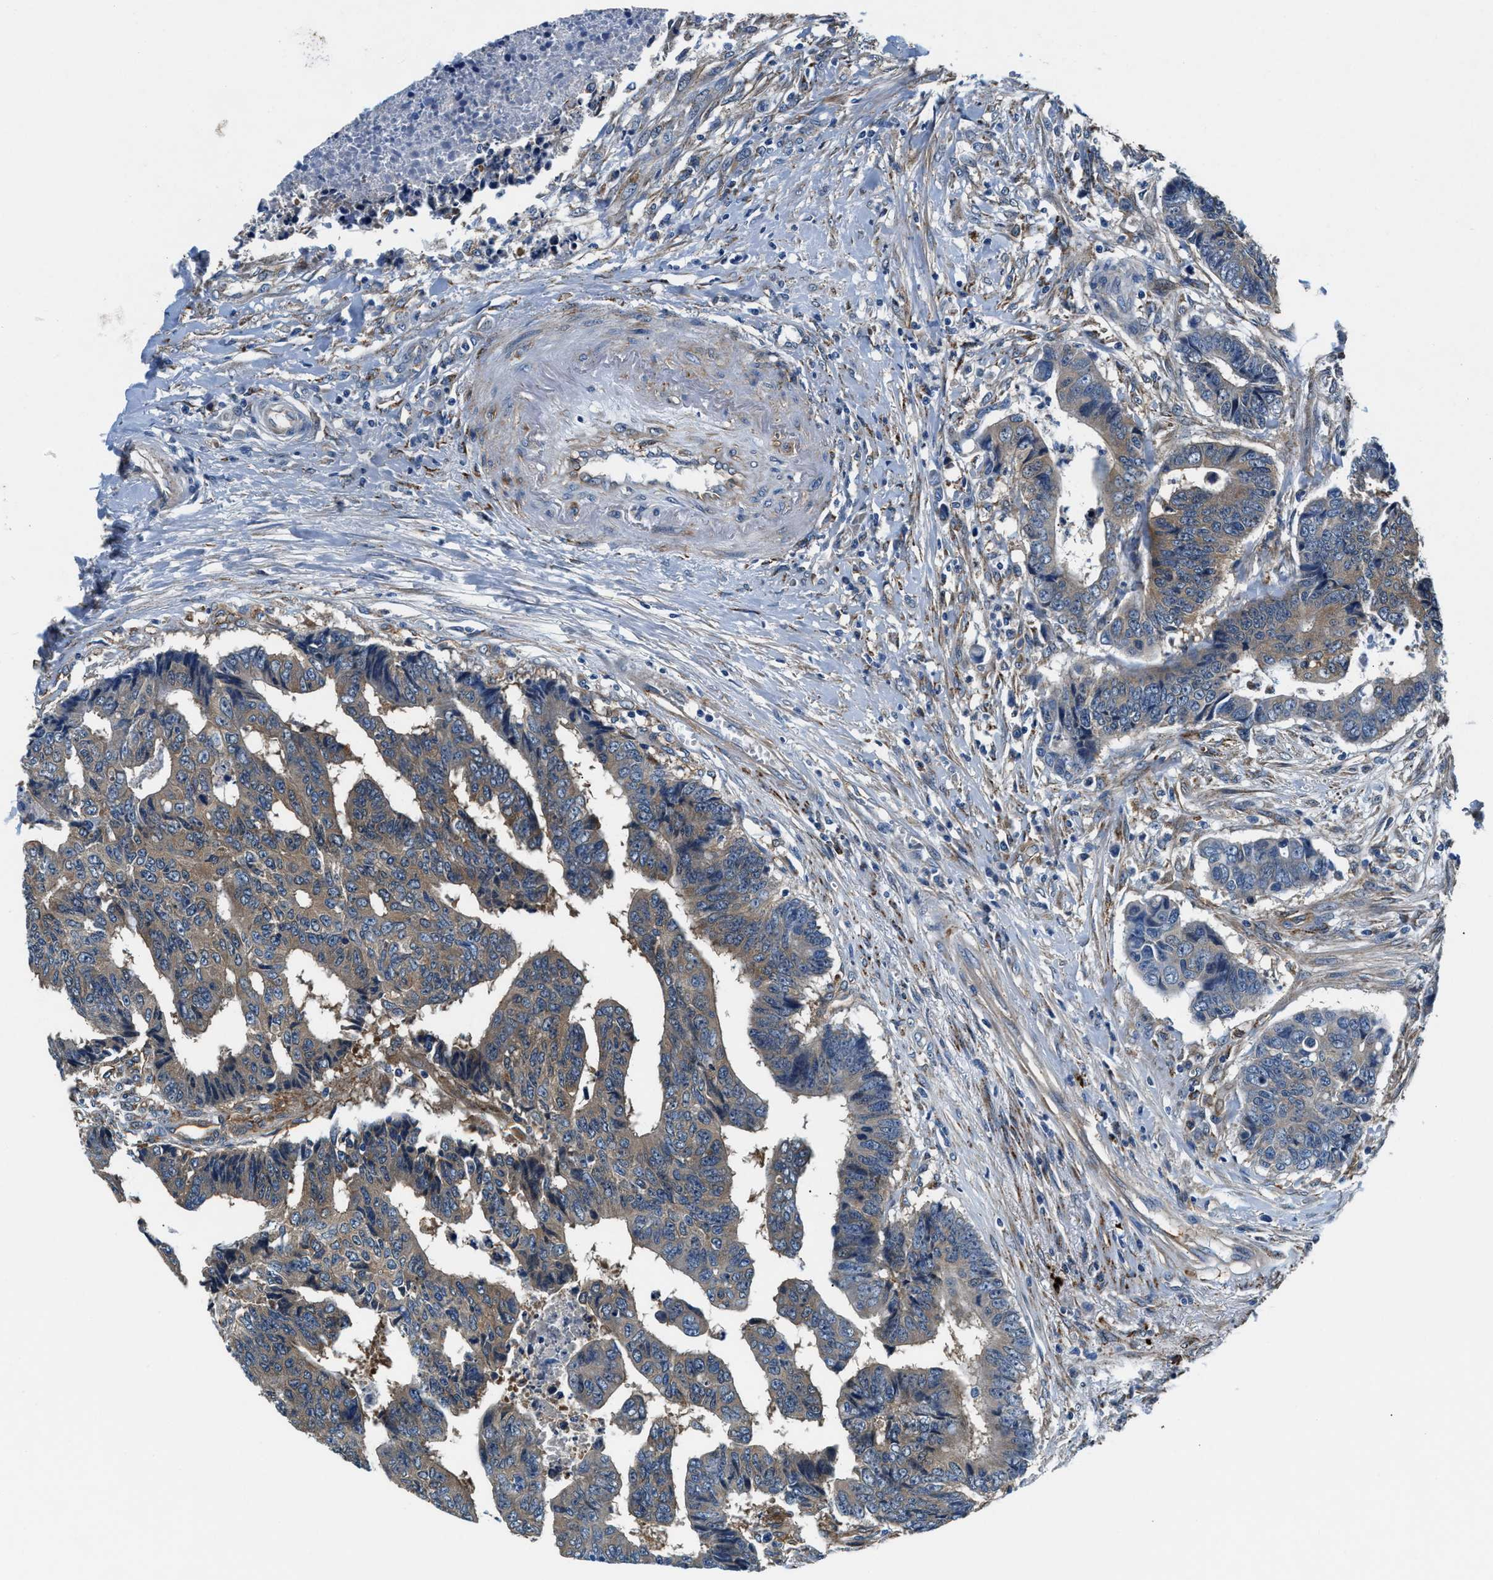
{"staining": {"intensity": "weak", "quantity": ">75%", "location": "cytoplasmic/membranous"}, "tissue": "colorectal cancer", "cell_type": "Tumor cells", "image_type": "cancer", "snomed": [{"axis": "morphology", "description": "Adenocarcinoma, NOS"}, {"axis": "topography", "description": "Rectum"}], "caption": "Immunohistochemical staining of human colorectal cancer (adenocarcinoma) shows low levels of weak cytoplasmic/membranous expression in approximately >75% of tumor cells.", "gene": "PRTFDC1", "patient": {"sex": "male", "age": 84}}